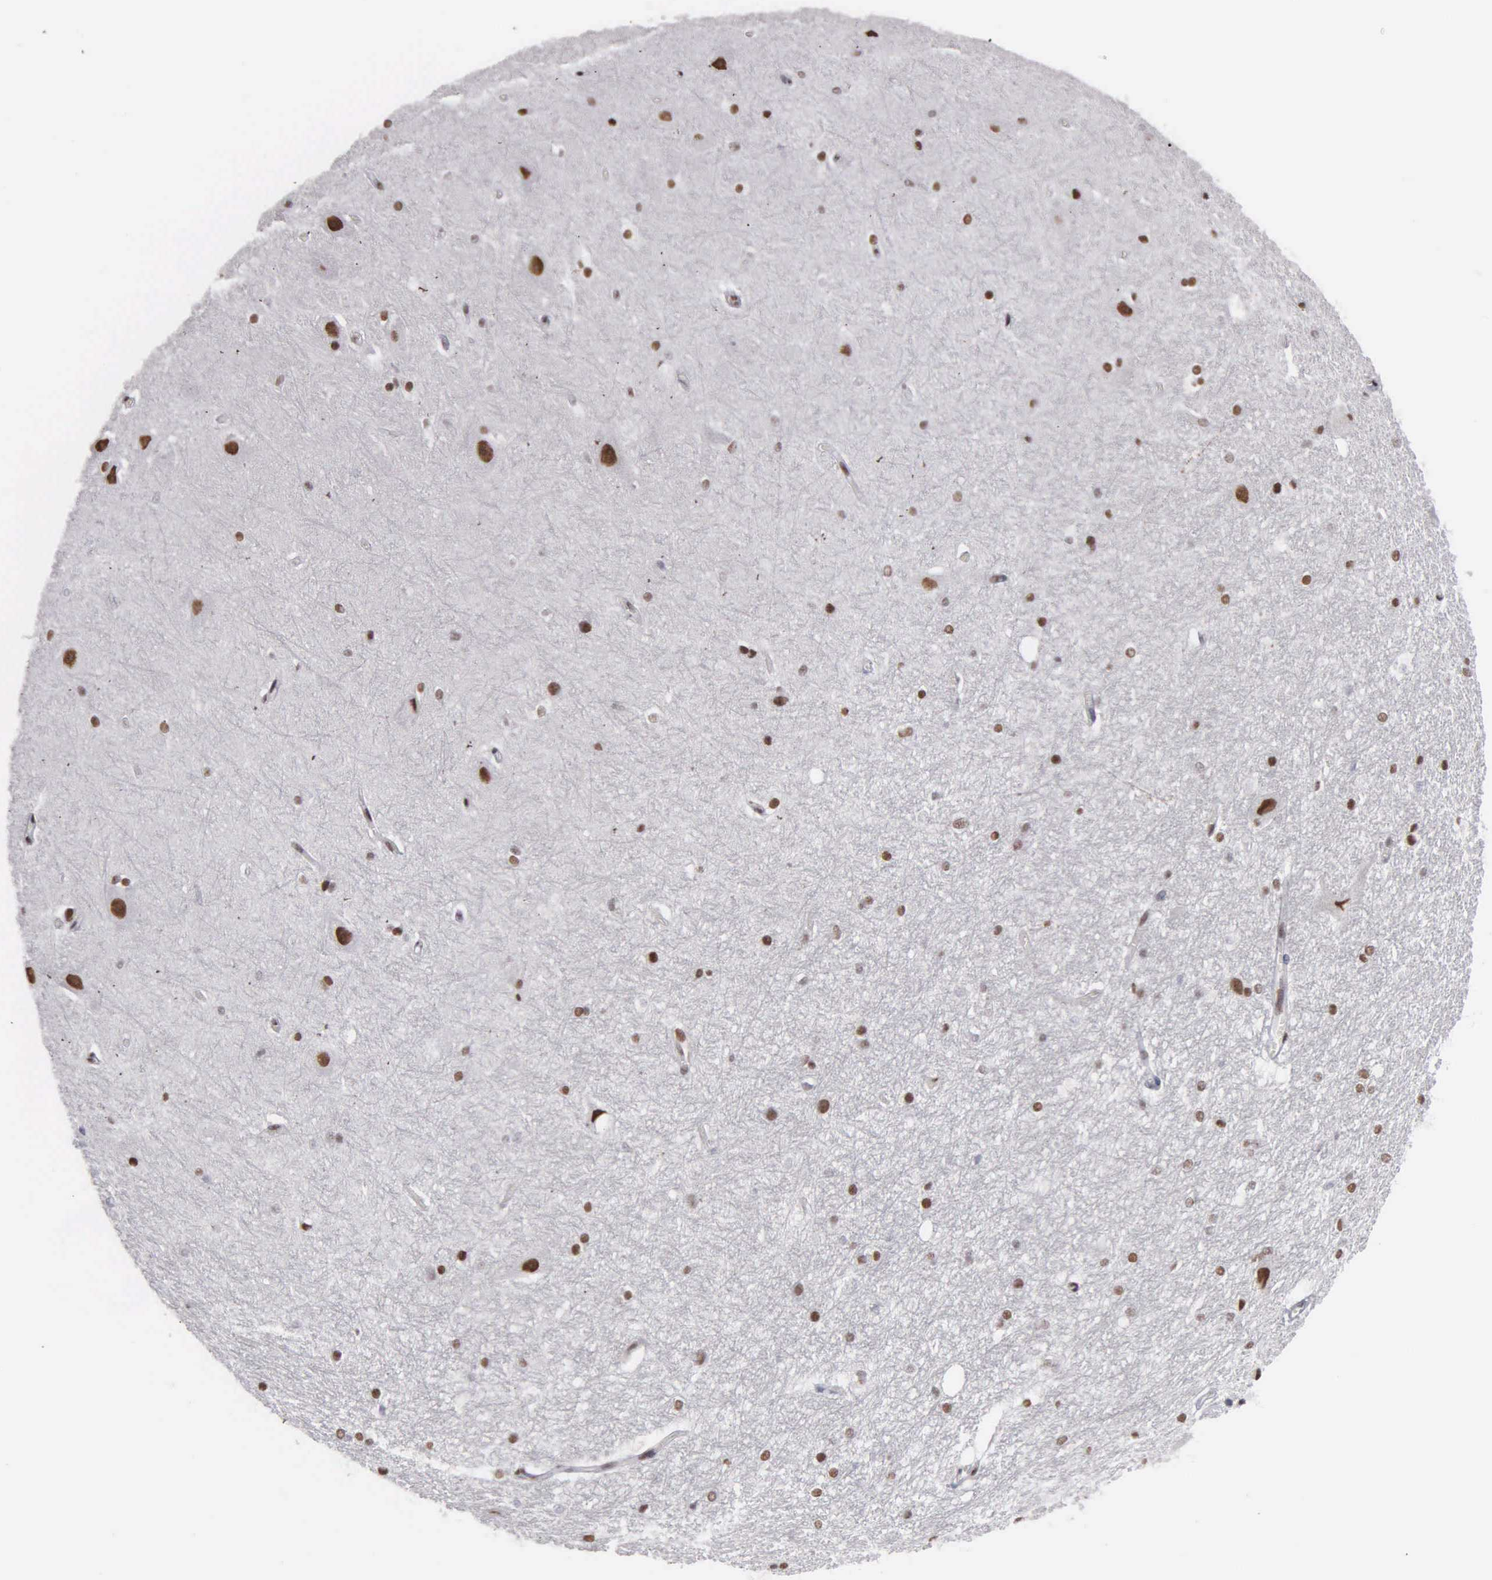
{"staining": {"intensity": "moderate", "quantity": "25%-75%", "location": "nuclear"}, "tissue": "hippocampus", "cell_type": "Glial cells", "image_type": "normal", "snomed": [{"axis": "morphology", "description": "Normal tissue, NOS"}, {"axis": "topography", "description": "Hippocampus"}], "caption": "This micrograph displays immunohistochemistry staining of unremarkable human hippocampus, with medium moderate nuclear expression in approximately 25%-75% of glial cells.", "gene": "KIAA0586", "patient": {"sex": "female", "age": 19}}